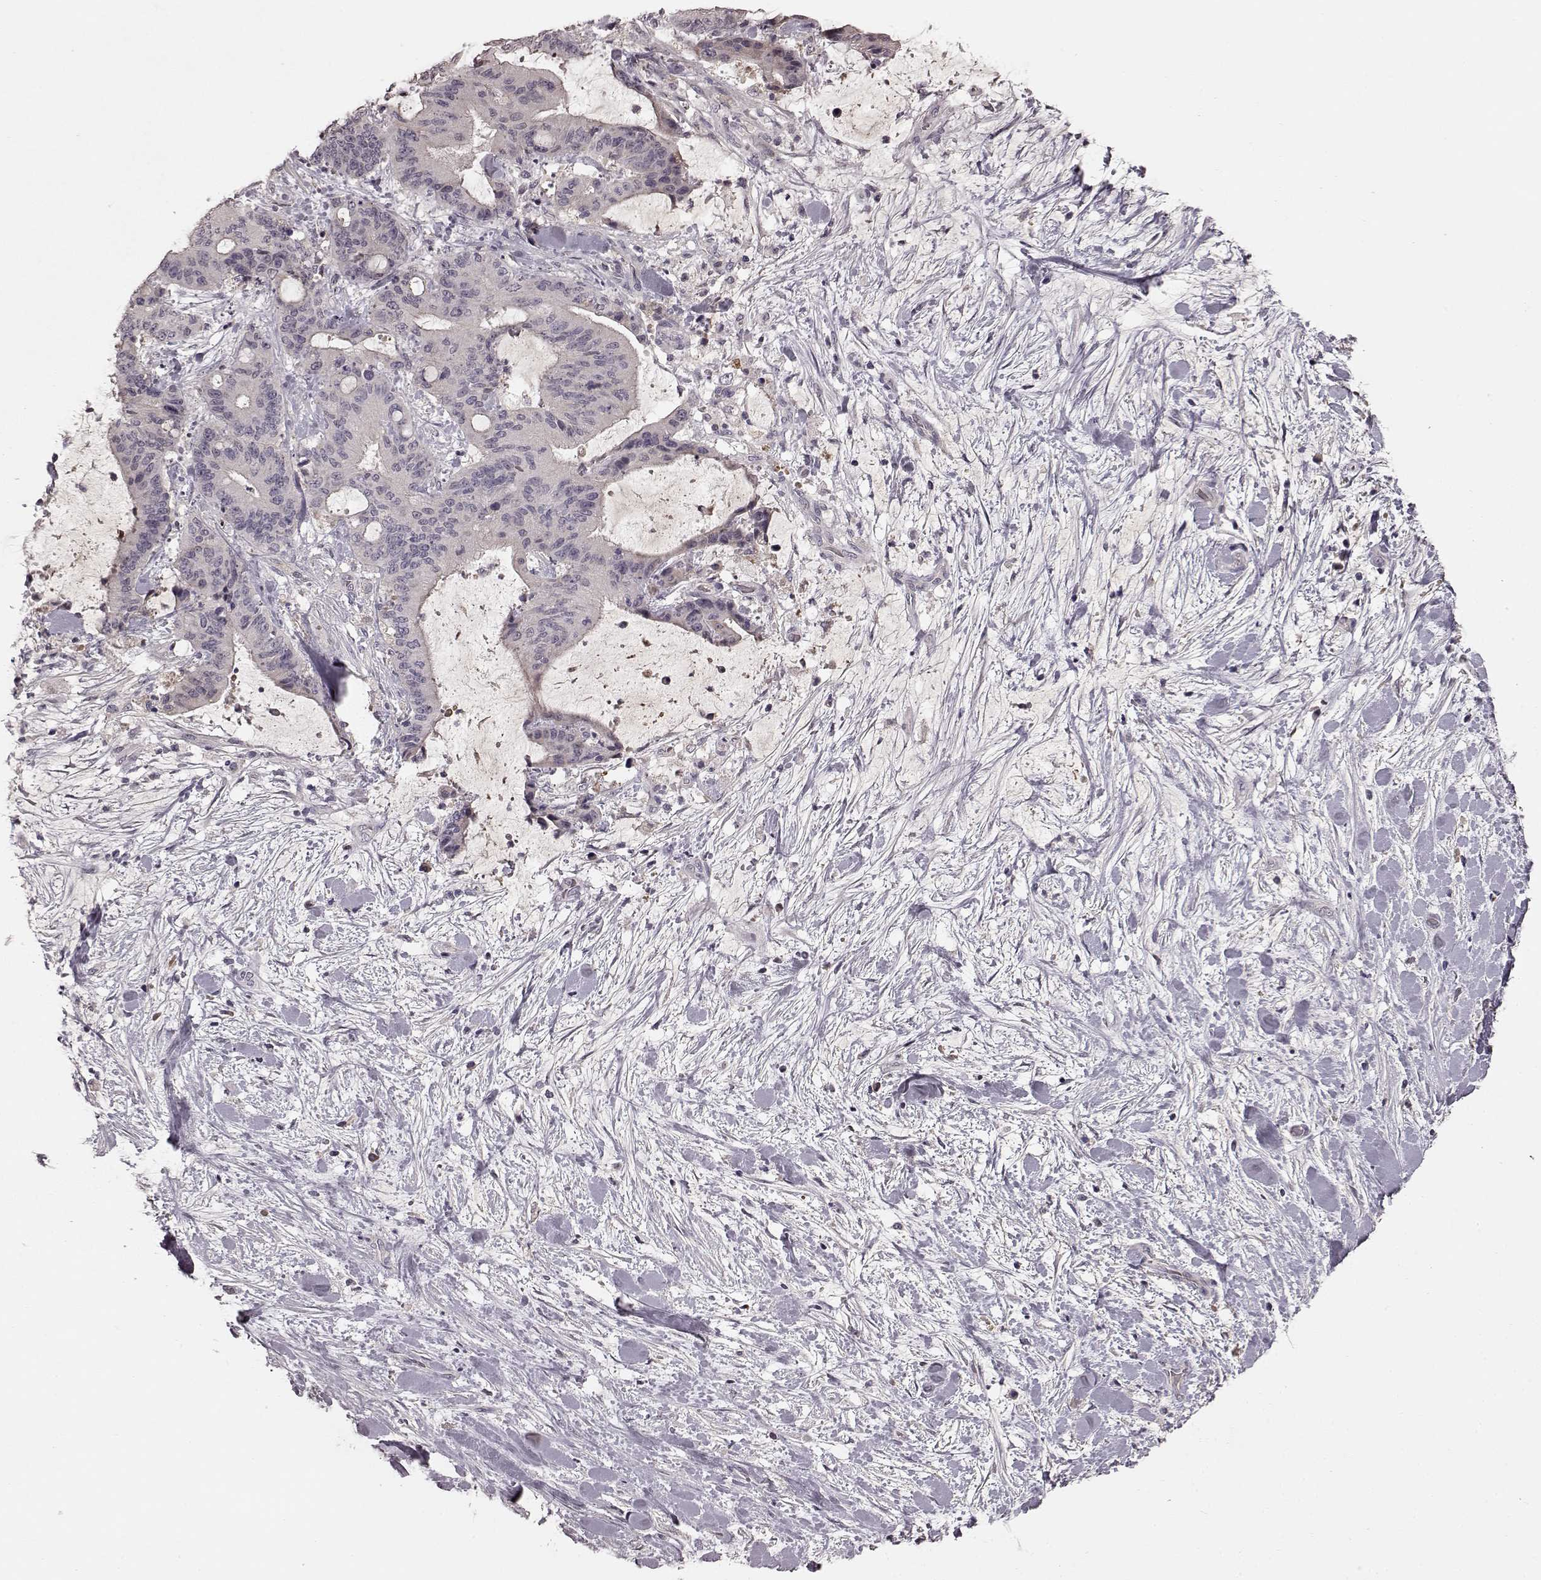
{"staining": {"intensity": "negative", "quantity": "none", "location": "none"}, "tissue": "liver cancer", "cell_type": "Tumor cells", "image_type": "cancer", "snomed": [{"axis": "morphology", "description": "Cholangiocarcinoma"}, {"axis": "topography", "description": "Liver"}], "caption": "Protein analysis of cholangiocarcinoma (liver) exhibits no significant positivity in tumor cells.", "gene": "SLC22A18", "patient": {"sex": "female", "age": 73}}